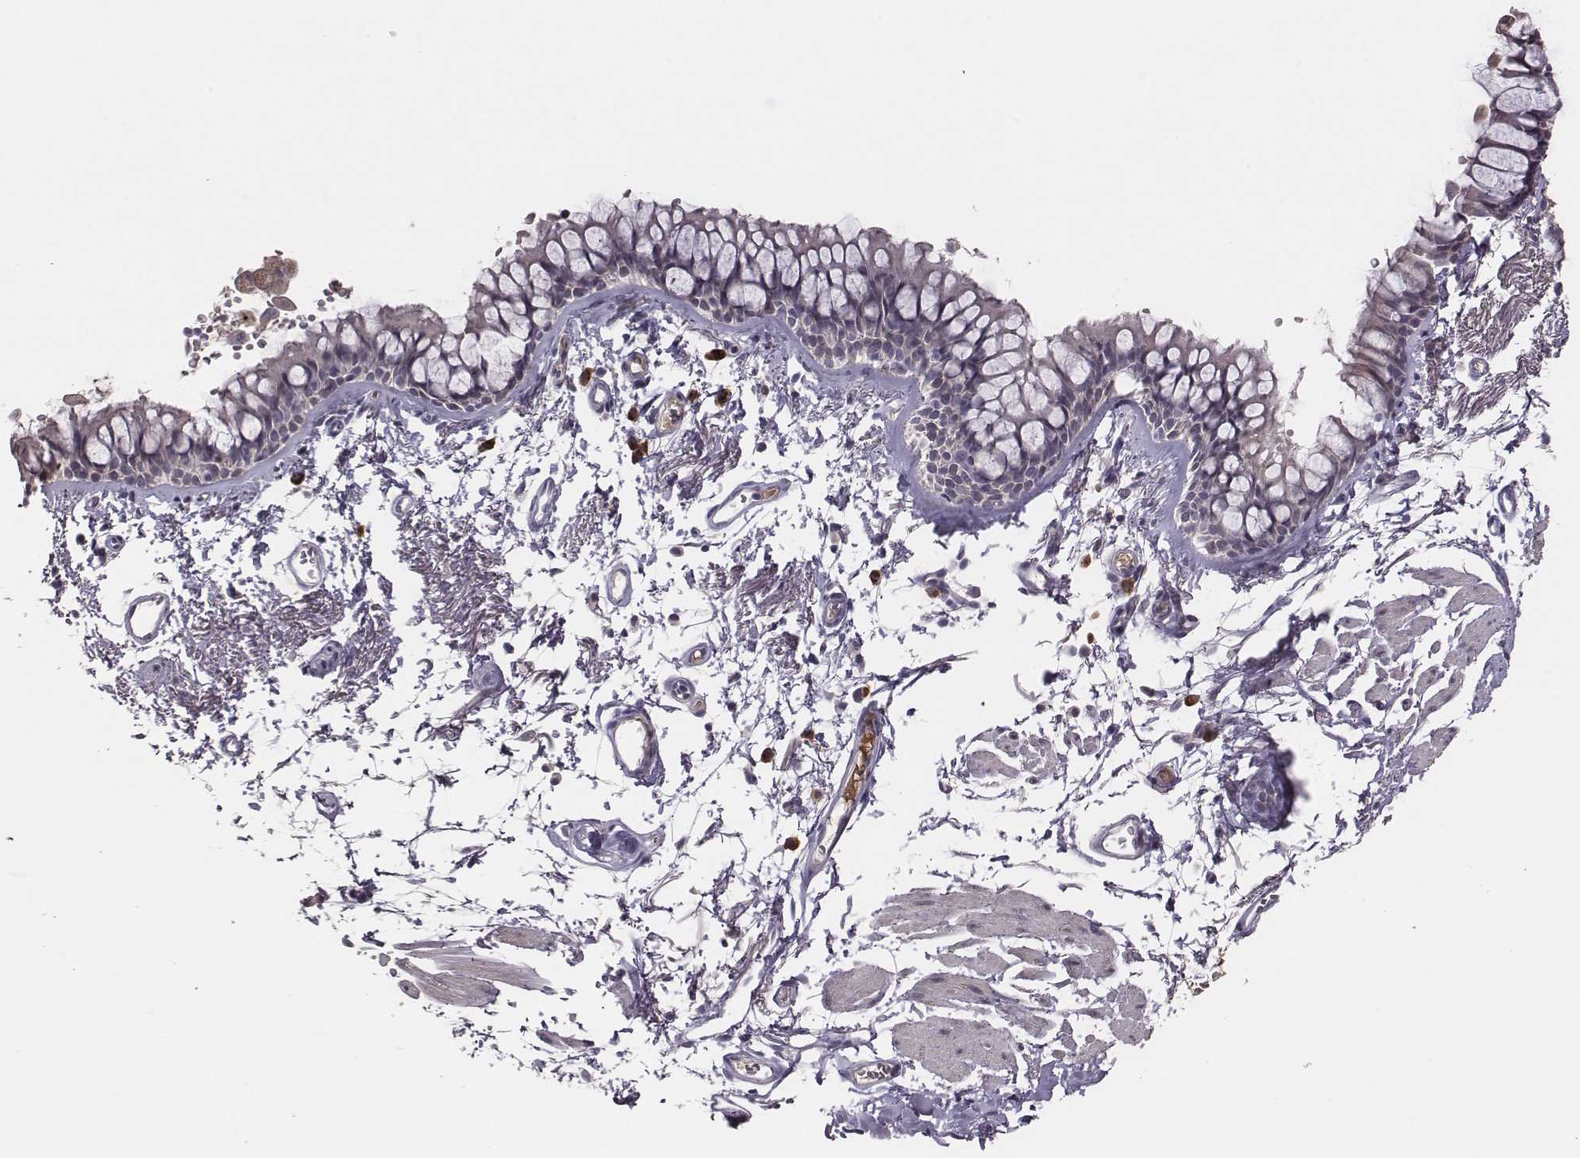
{"staining": {"intensity": "negative", "quantity": "none", "location": "none"}, "tissue": "bronchus", "cell_type": "Respiratory epithelial cells", "image_type": "normal", "snomed": [{"axis": "morphology", "description": "Normal tissue, NOS"}, {"axis": "topography", "description": "Cartilage tissue"}, {"axis": "topography", "description": "Bronchus"}], "caption": "An image of bronchus stained for a protein demonstrates no brown staining in respiratory epithelial cells. The staining is performed using DAB (3,3'-diaminobenzidine) brown chromogen with nuclei counter-stained in using hematoxylin.", "gene": "SLC22A6", "patient": {"sex": "female", "age": 79}}